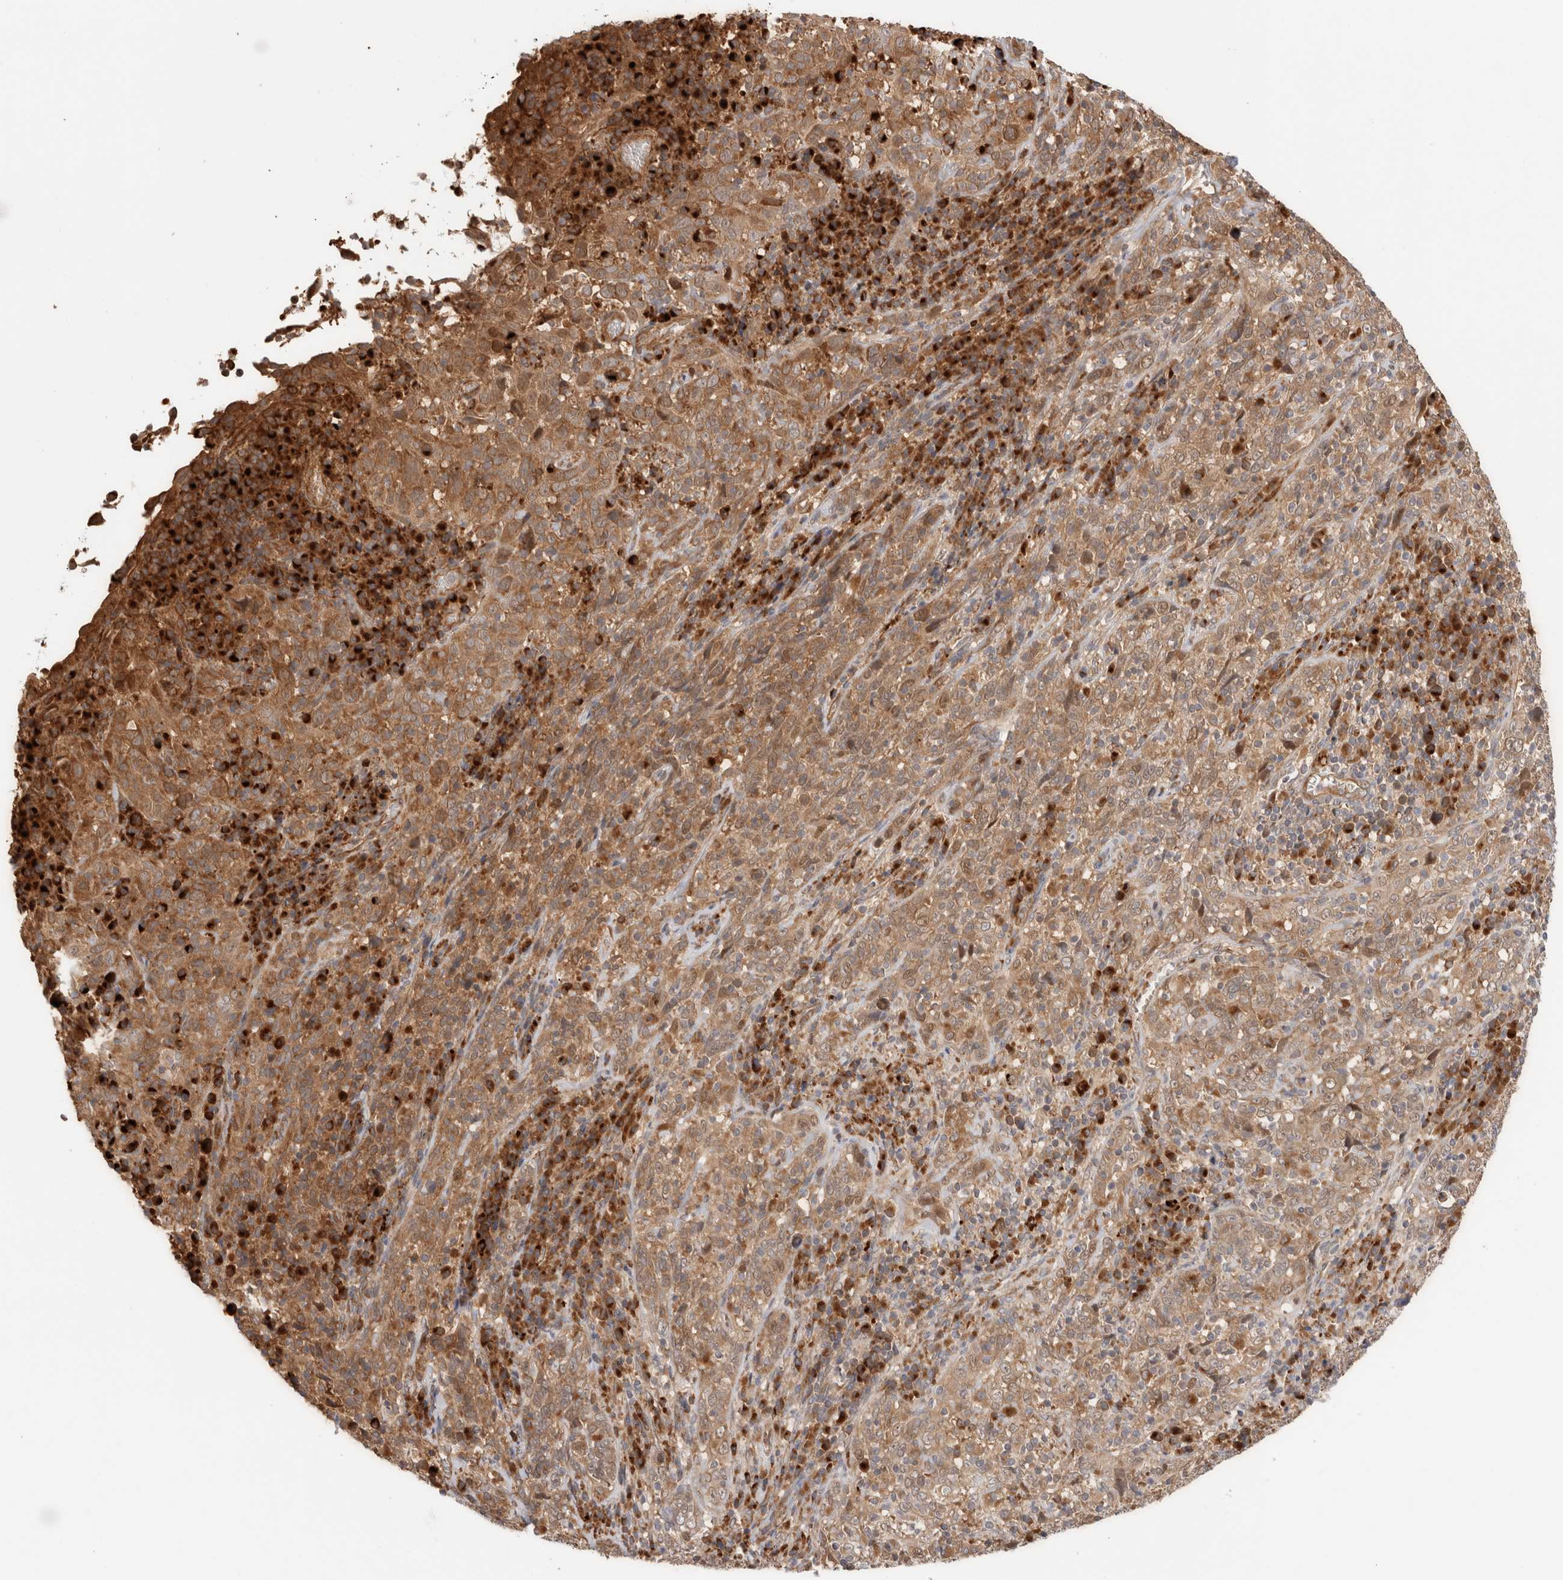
{"staining": {"intensity": "moderate", "quantity": ">75%", "location": "cytoplasmic/membranous"}, "tissue": "cervical cancer", "cell_type": "Tumor cells", "image_type": "cancer", "snomed": [{"axis": "morphology", "description": "Squamous cell carcinoma, NOS"}, {"axis": "topography", "description": "Cervix"}], "caption": "Protein expression analysis of cervical cancer (squamous cell carcinoma) shows moderate cytoplasmic/membranous expression in approximately >75% of tumor cells.", "gene": "ACTL9", "patient": {"sex": "female", "age": 46}}